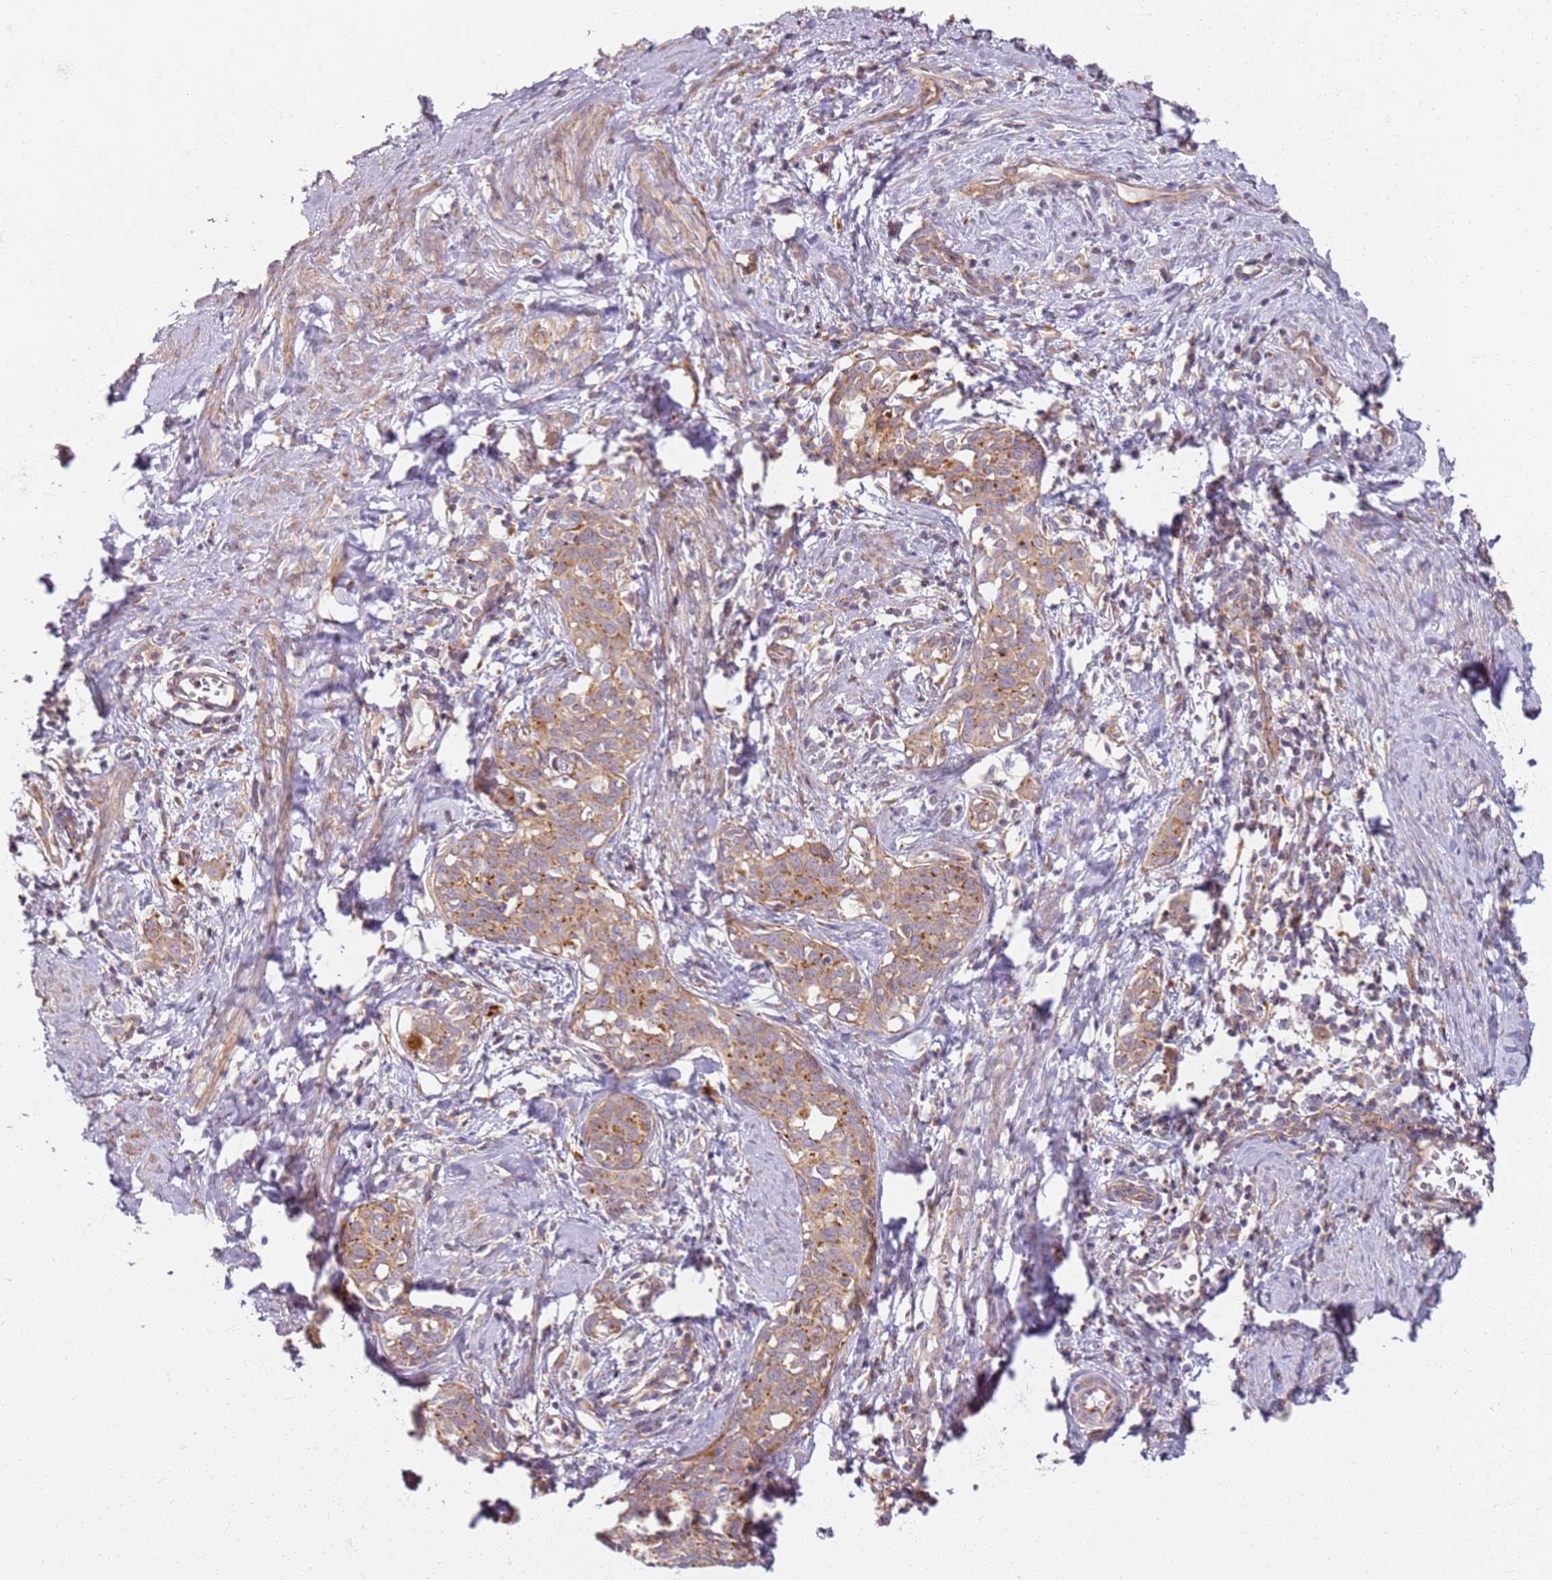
{"staining": {"intensity": "moderate", "quantity": ">75%", "location": "cytoplasmic/membranous"}, "tissue": "cervical cancer", "cell_type": "Tumor cells", "image_type": "cancer", "snomed": [{"axis": "morphology", "description": "Squamous cell carcinoma, NOS"}, {"axis": "topography", "description": "Cervix"}], "caption": "Moderate cytoplasmic/membranous expression for a protein is present in about >75% of tumor cells of cervical cancer using immunohistochemistry (IHC).", "gene": "PROKR2", "patient": {"sex": "female", "age": 52}}